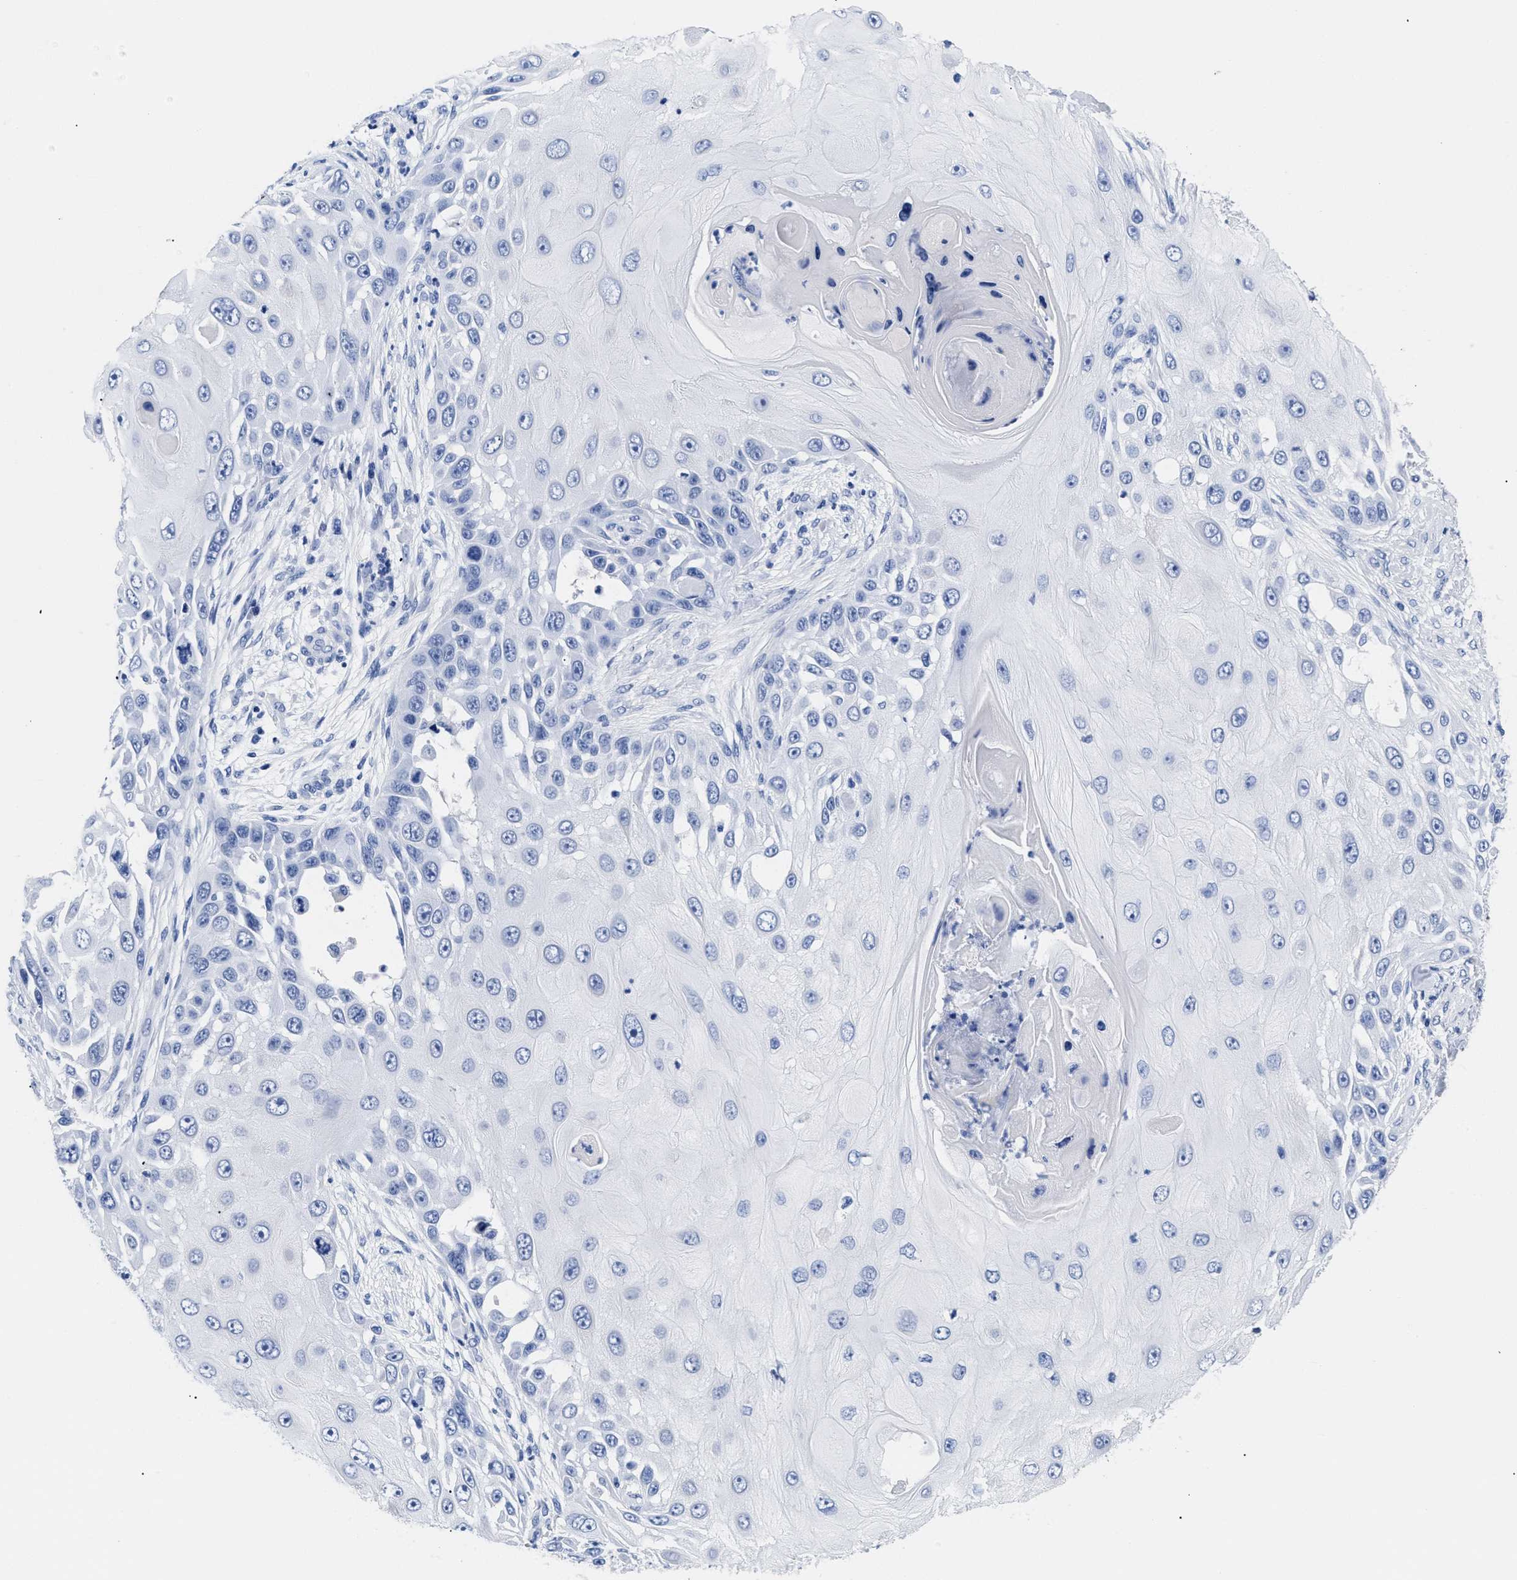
{"staining": {"intensity": "negative", "quantity": "none", "location": "none"}, "tissue": "skin cancer", "cell_type": "Tumor cells", "image_type": "cancer", "snomed": [{"axis": "morphology", "description": "Squamous cell carcinoma, NOS"}, {"axis": "topography", "description": "Skin"}], "caption": "This is an IHC photomicrograph of human skin cancer (squamous cell carcinoma). There is no staining in tumor cells.", "gene": "TREML1", "patient": {"sex": "female", "age": 44}}